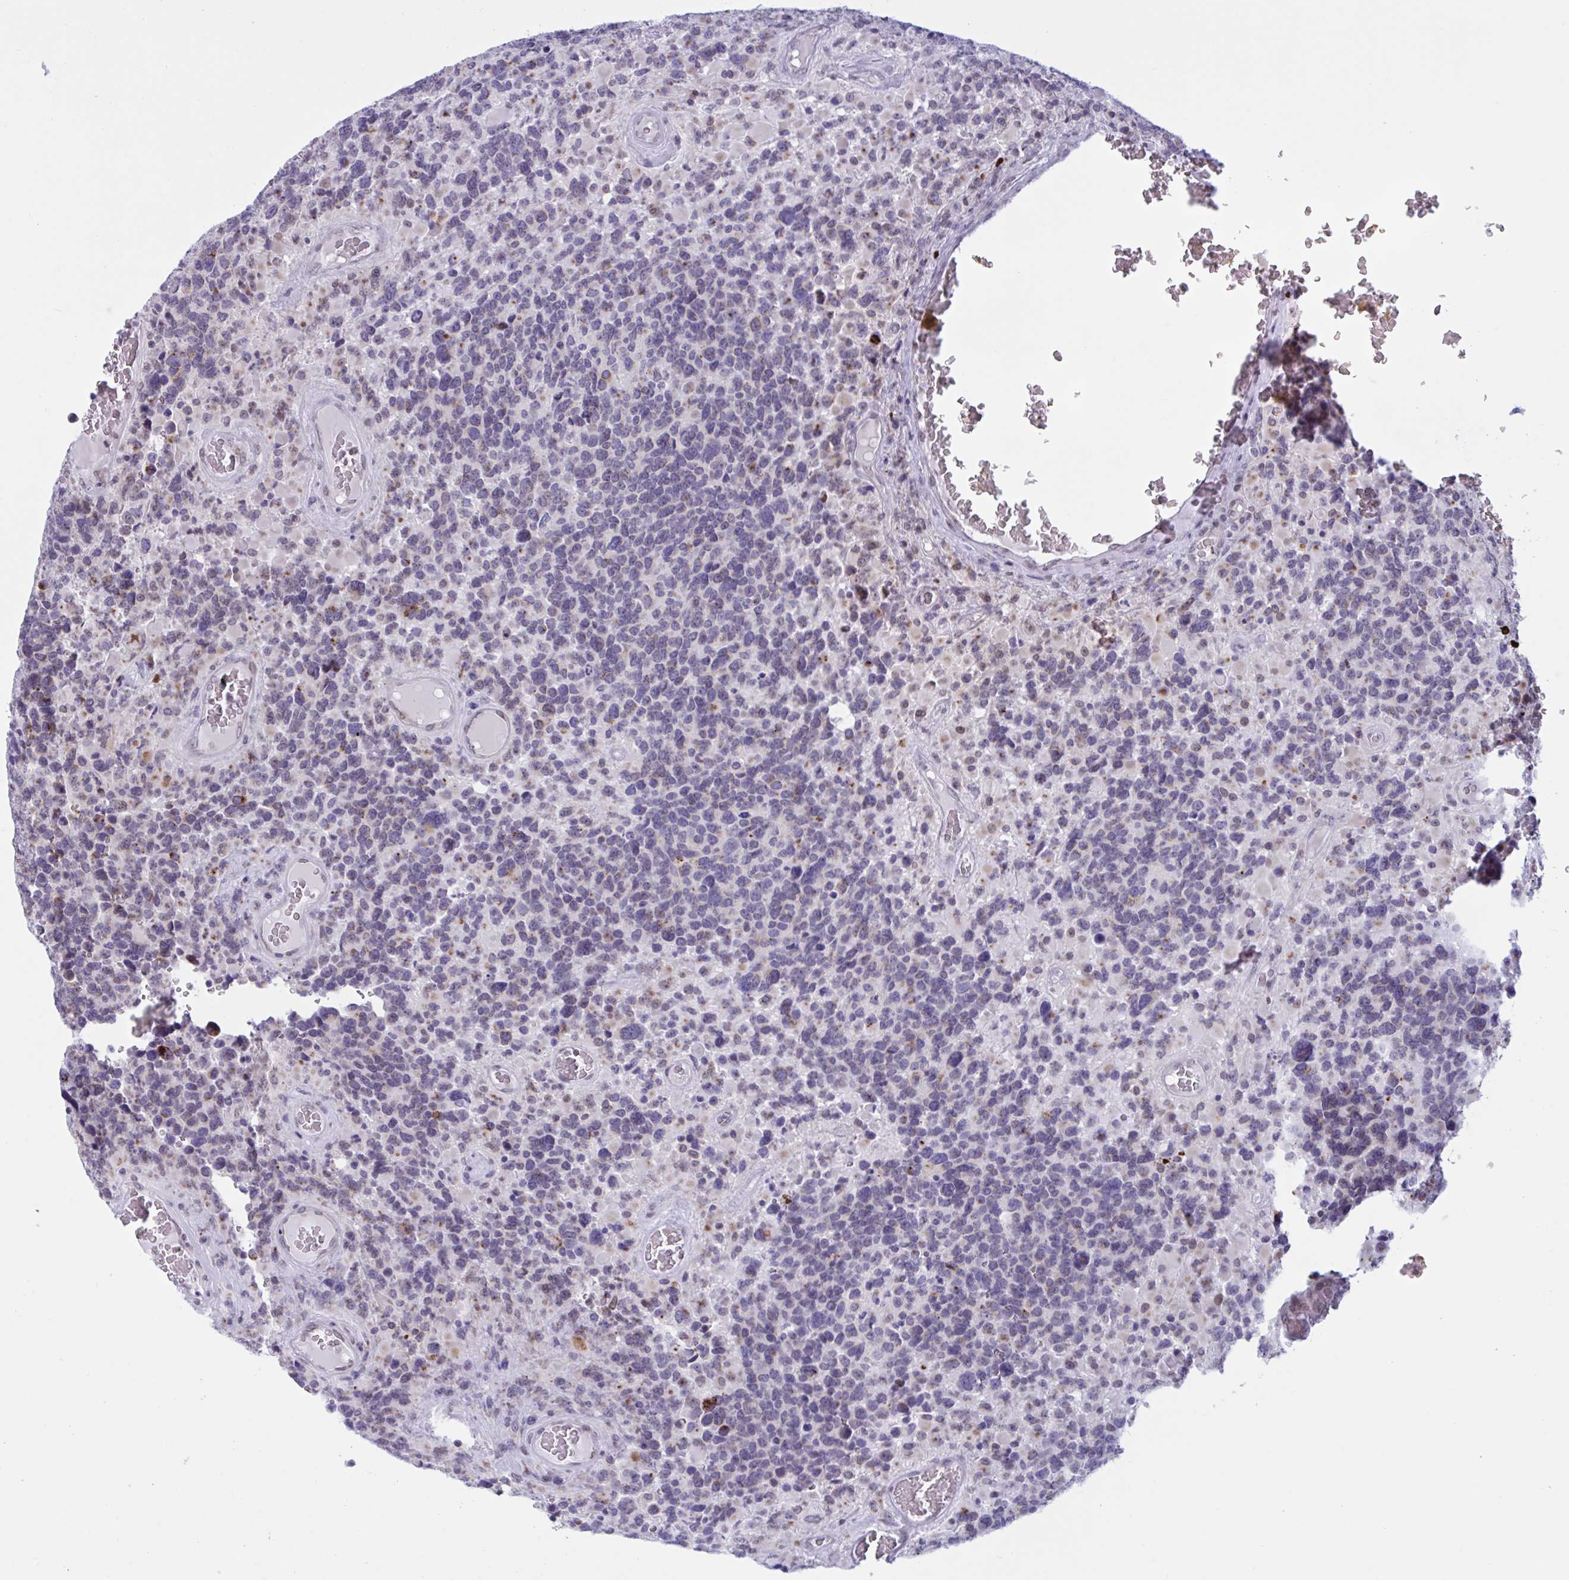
{"staining": {"intensity": "moderate", "quantity": "<25%", "location": "cytoplasmic/membranous"}, "tissue": "glioma", "cell_type": "Tumor cells", "image_type": "cancer", "snomed": [{"axis": "morphology", "description": "Glioma, malignant, High grade"}, {"axis": "topography", "description": "Brain"}], "caption": "This is an image of IHC staining of malignant glioma (high-grade), which shows moderate positivity in the cytoplasmic/membranous of tumor cells.", "gene": "DOCK11", "patient": {"sex": "female", "age": 40}}